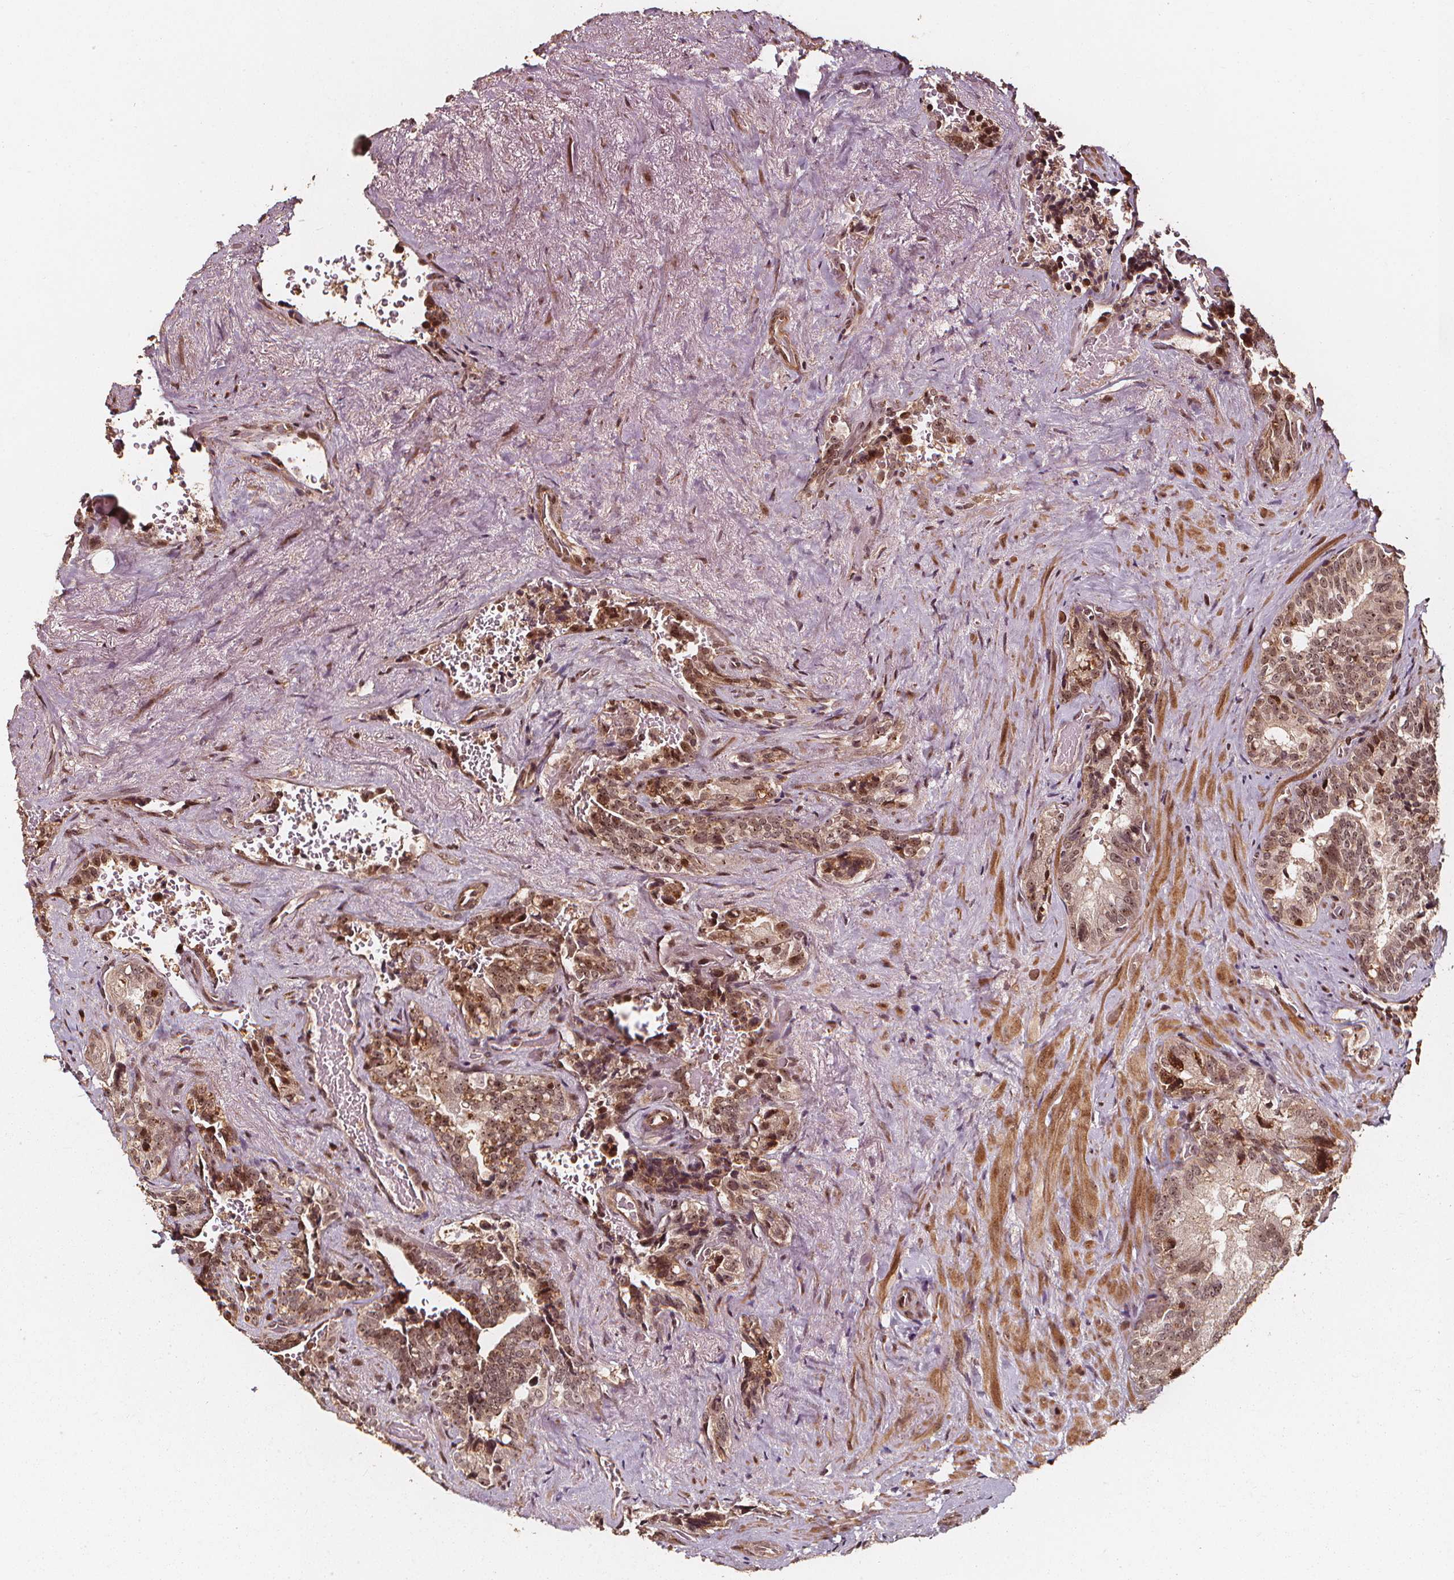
{"staining": {"intensity": "moderate", "quantity": ">75%", "location": "cytoplasmic/membranous,nuclear"}, "tissue": "seminal vesicle", "cell_type": "Glandular cells", "image_type": "normal", "snomed": [{"axis": "morphology", "description": "Normal tissue, NOS"}, {"axis": "topography", "description": "Seminal veicle"}], "caption": "Immunohistochemistry (IHC) histopathology image of normal seminal vesicle: human seminal vesicle stained using immunohistochemistry (IHC) displays medium levels of moderate protein expression localized specifically in the cytoplasmic/membranous,nuclear of glandular cells, appearing as a cytoplasmic/membranous,nuclear brown color.", "gene": "EXOSC9", "patient": {"sex": "male", "age": 69}}